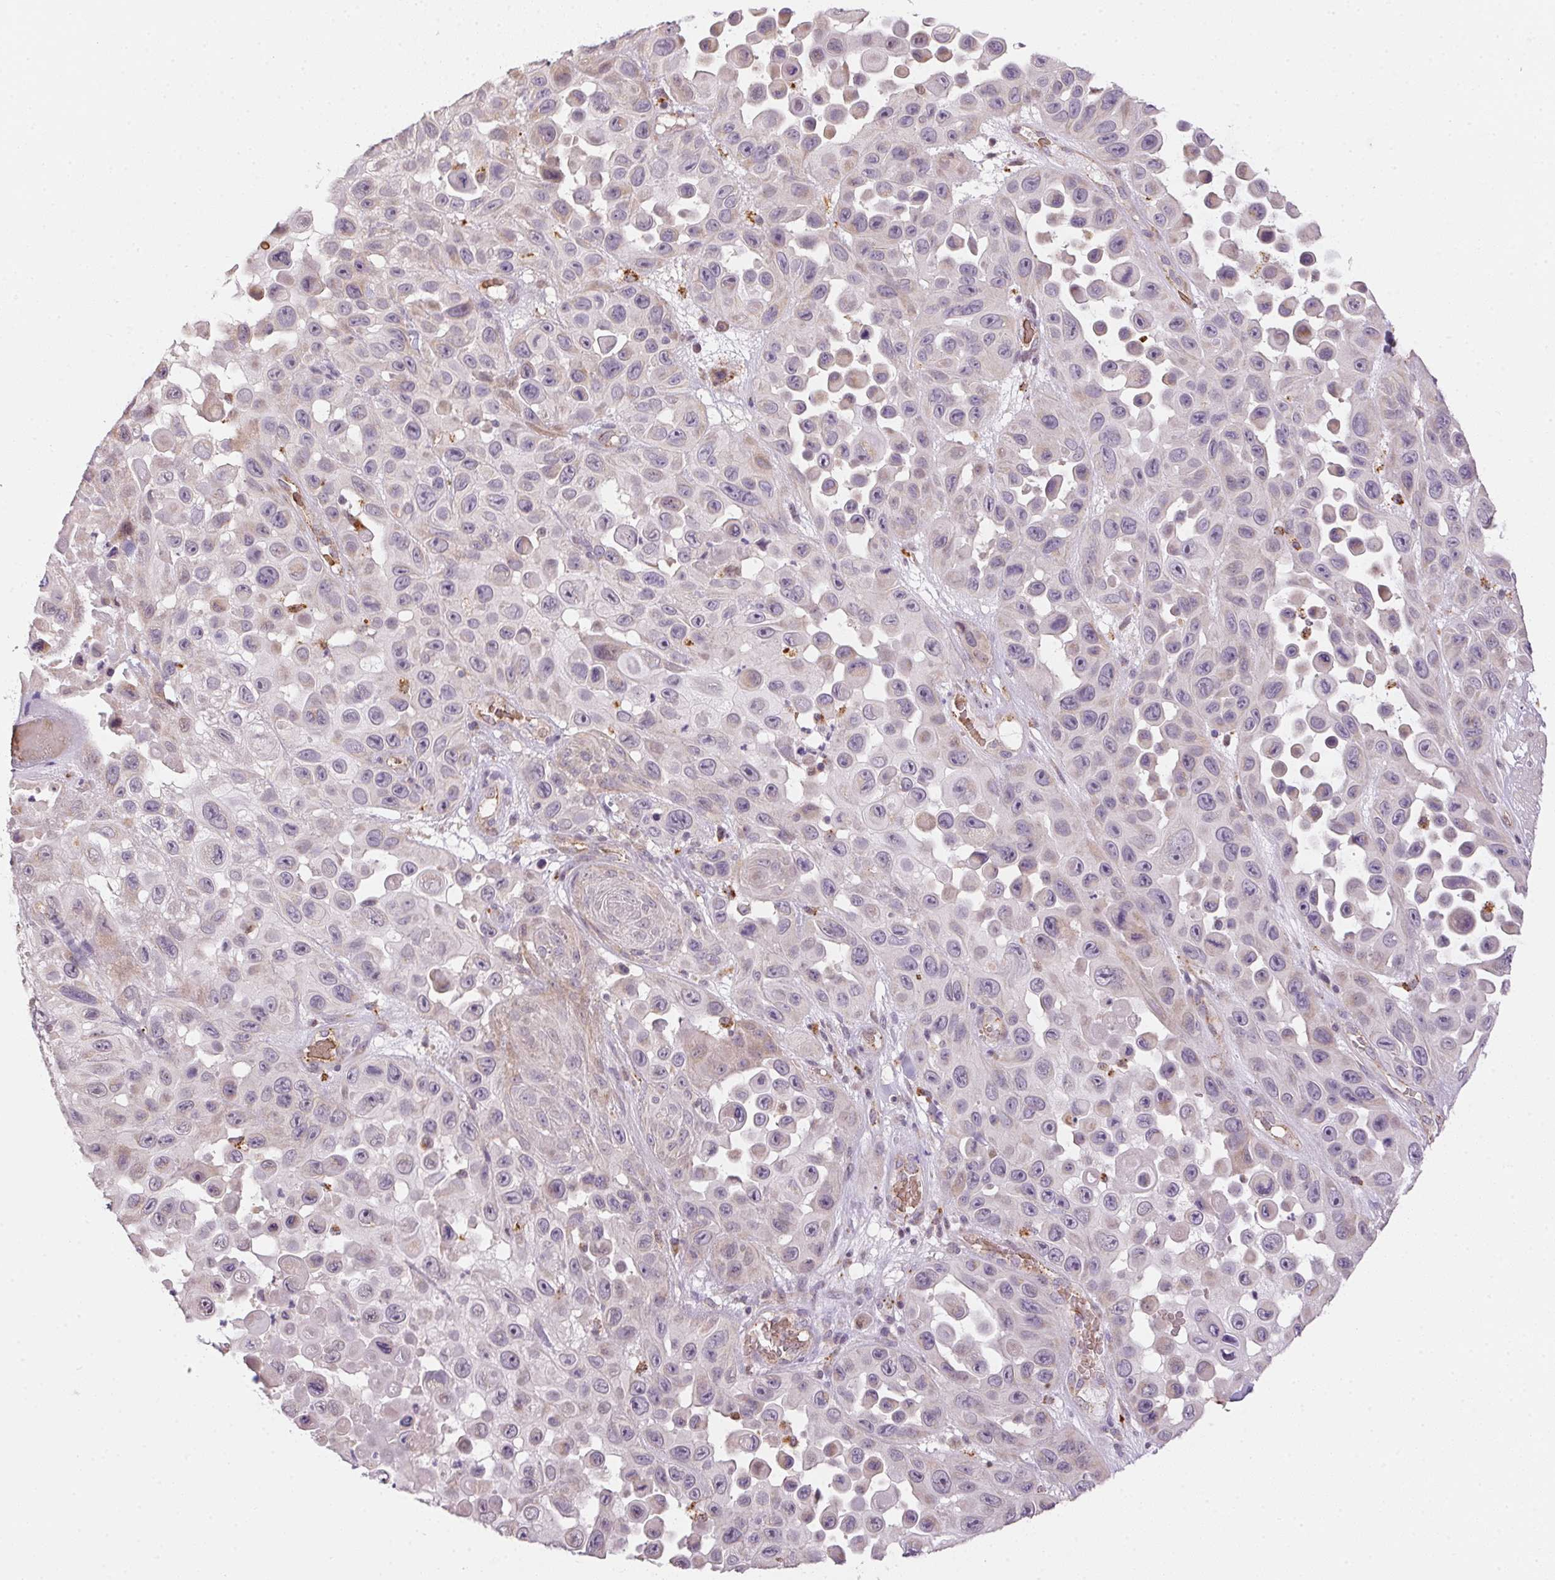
{"staining": {"intensity": "negative", "quantity": "none", "location": "none"}, "tissue": "skin cancer", "cell_type": "Tumor cells", "image_type": "cancer", "snomed": [{"axis": "morphology", "description": "Squamous cell carcinoma, NOS"}, {"axis": "topography", "description": "Skin"}], "caption": "Skin cancer stained for a protein using immunohistochemistry shows no staining tumor cells.", "gene": "METTL13", "patient": {"sex": "male", "age": 81}}